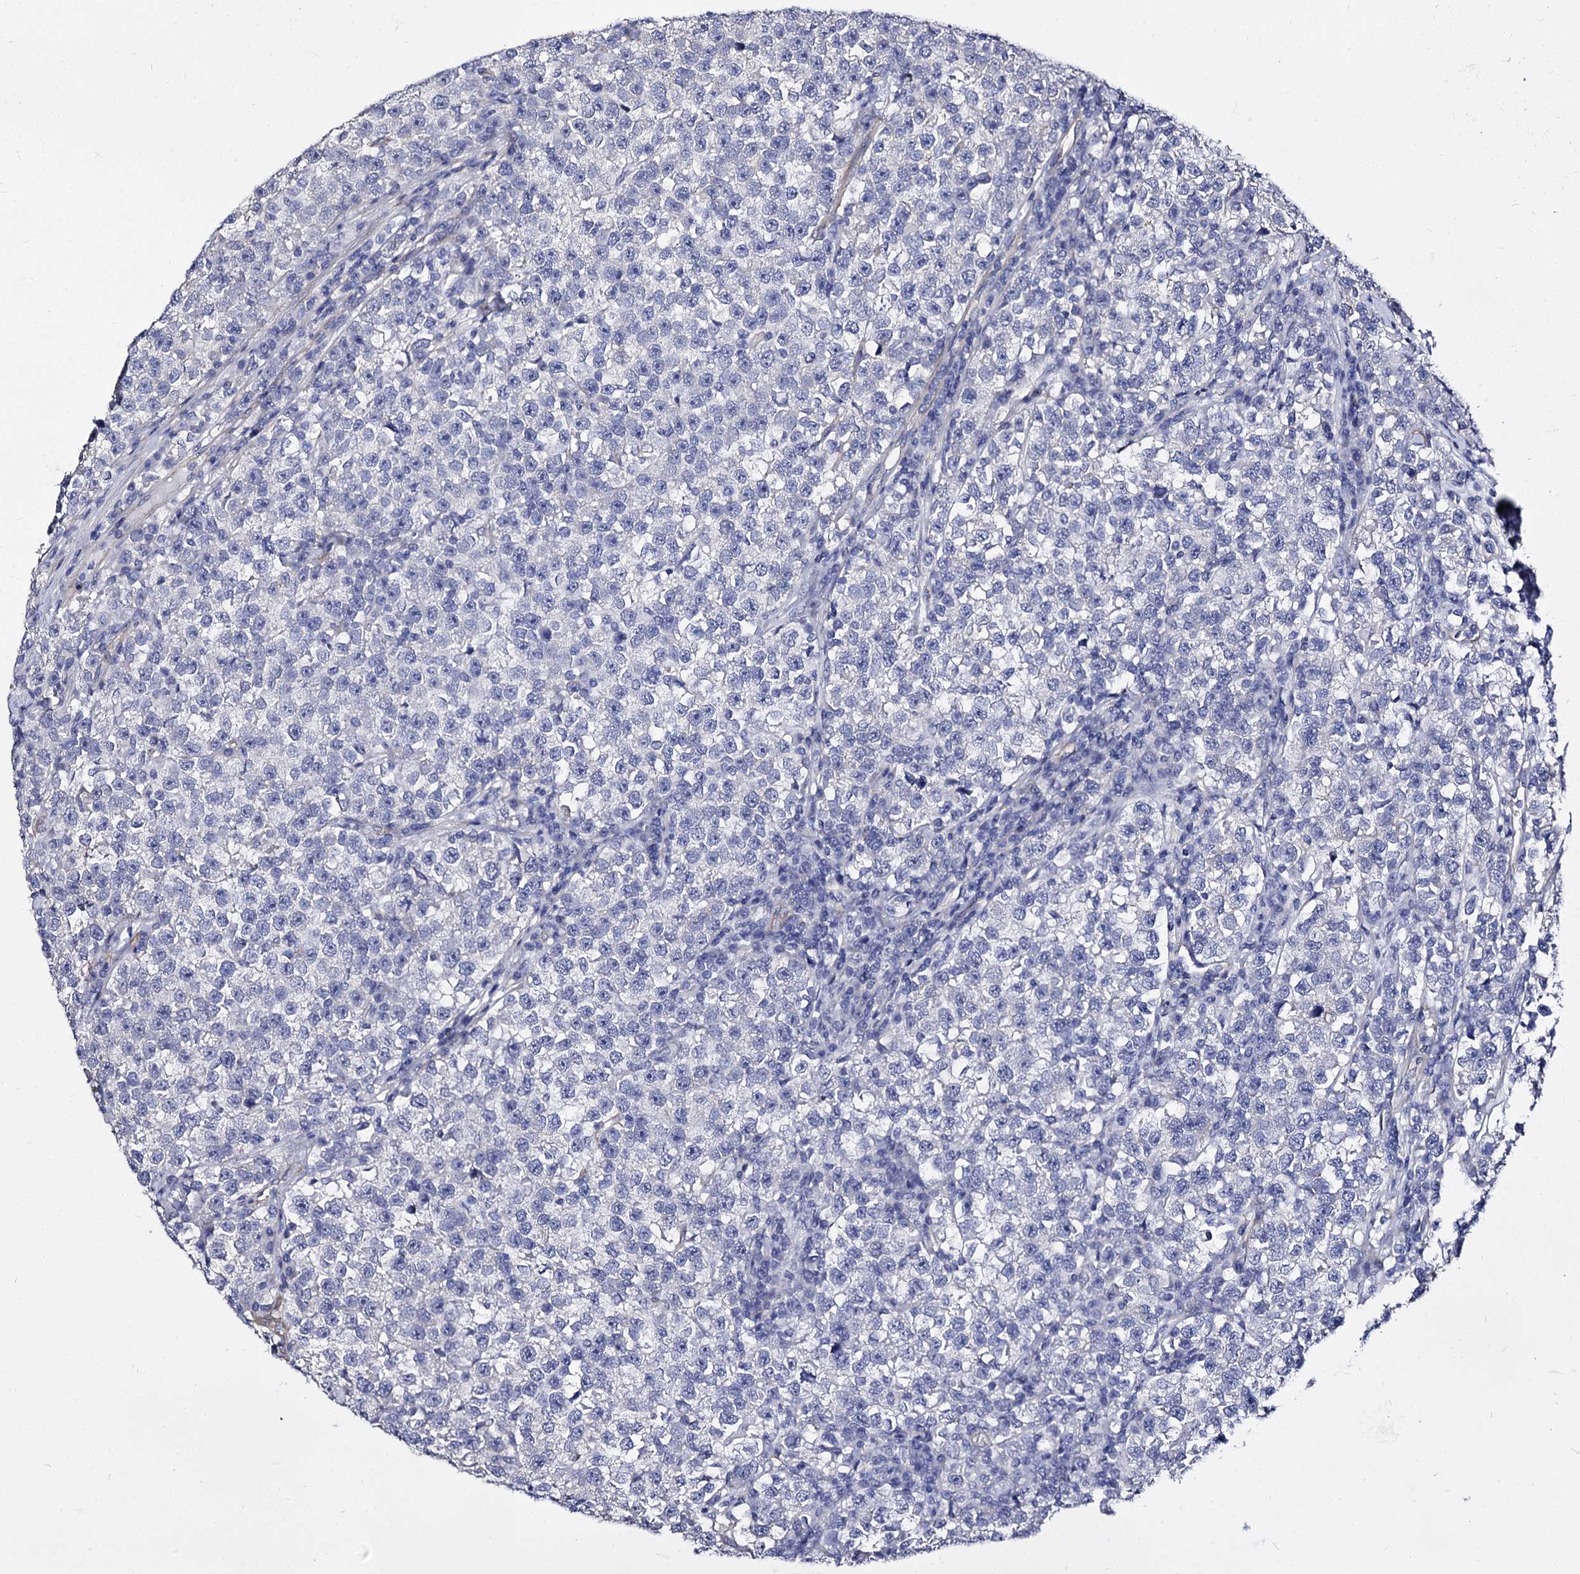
{"staining": {"intensity": "negative", "quantity": "none", "location": "none"}, "tissue": "testis cancer", "cell_type": "Tumor cells", "image_type": "cancer", "snomed": [{"axis": "morphology", "description": "Normal tissue, NOS"}, {"axis": "morphology", "description": "Seminoma, NOS"}, {"axis": "topography", "description": "Testis"}], "caption": "Micrograph shows no protein expression in tumor cells of testis cancer (seminoma) tissue.", "gene": "CBFB", "patient": {"sex": "male", "age": 43}}